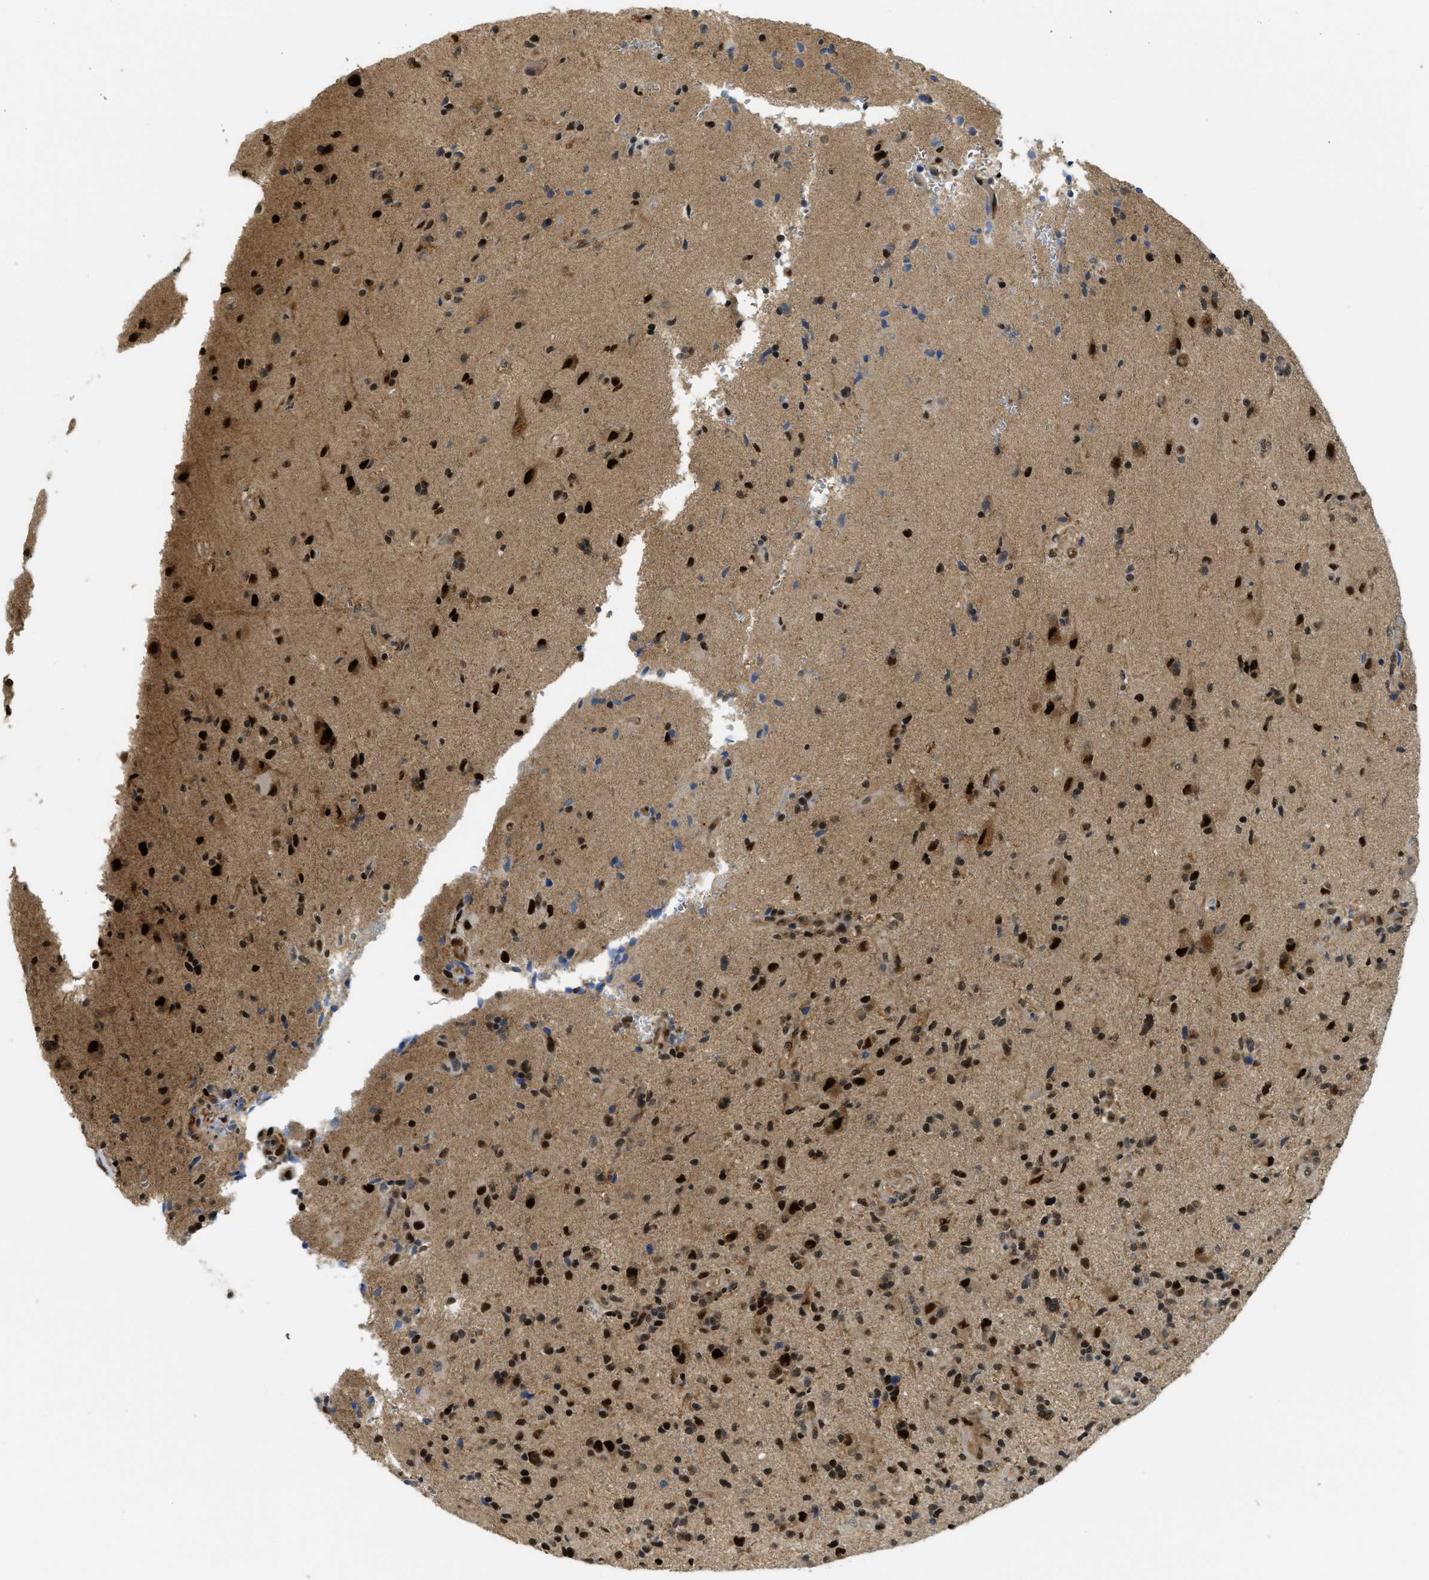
{"staining": {"intensity": "strong", "quantity": ">75%", "location": "nuclear"}, "tissue": "glioma", "cell_type": "Tumor cells", "image_type": "cancer", "snomed": [{"axis": "morphology", "description": "Glioma, malignant, High grade"}, {"axis": "topography", "description": "Brain"}], "caption": "A high-resolution photomicrograph shows immunohistochemistry staining of glioma, which exhibits strong nuclear positivity in about >75% of tumor cells.", "gene": "PSMC5", "patient": {"sex": "male", "age": 72}}